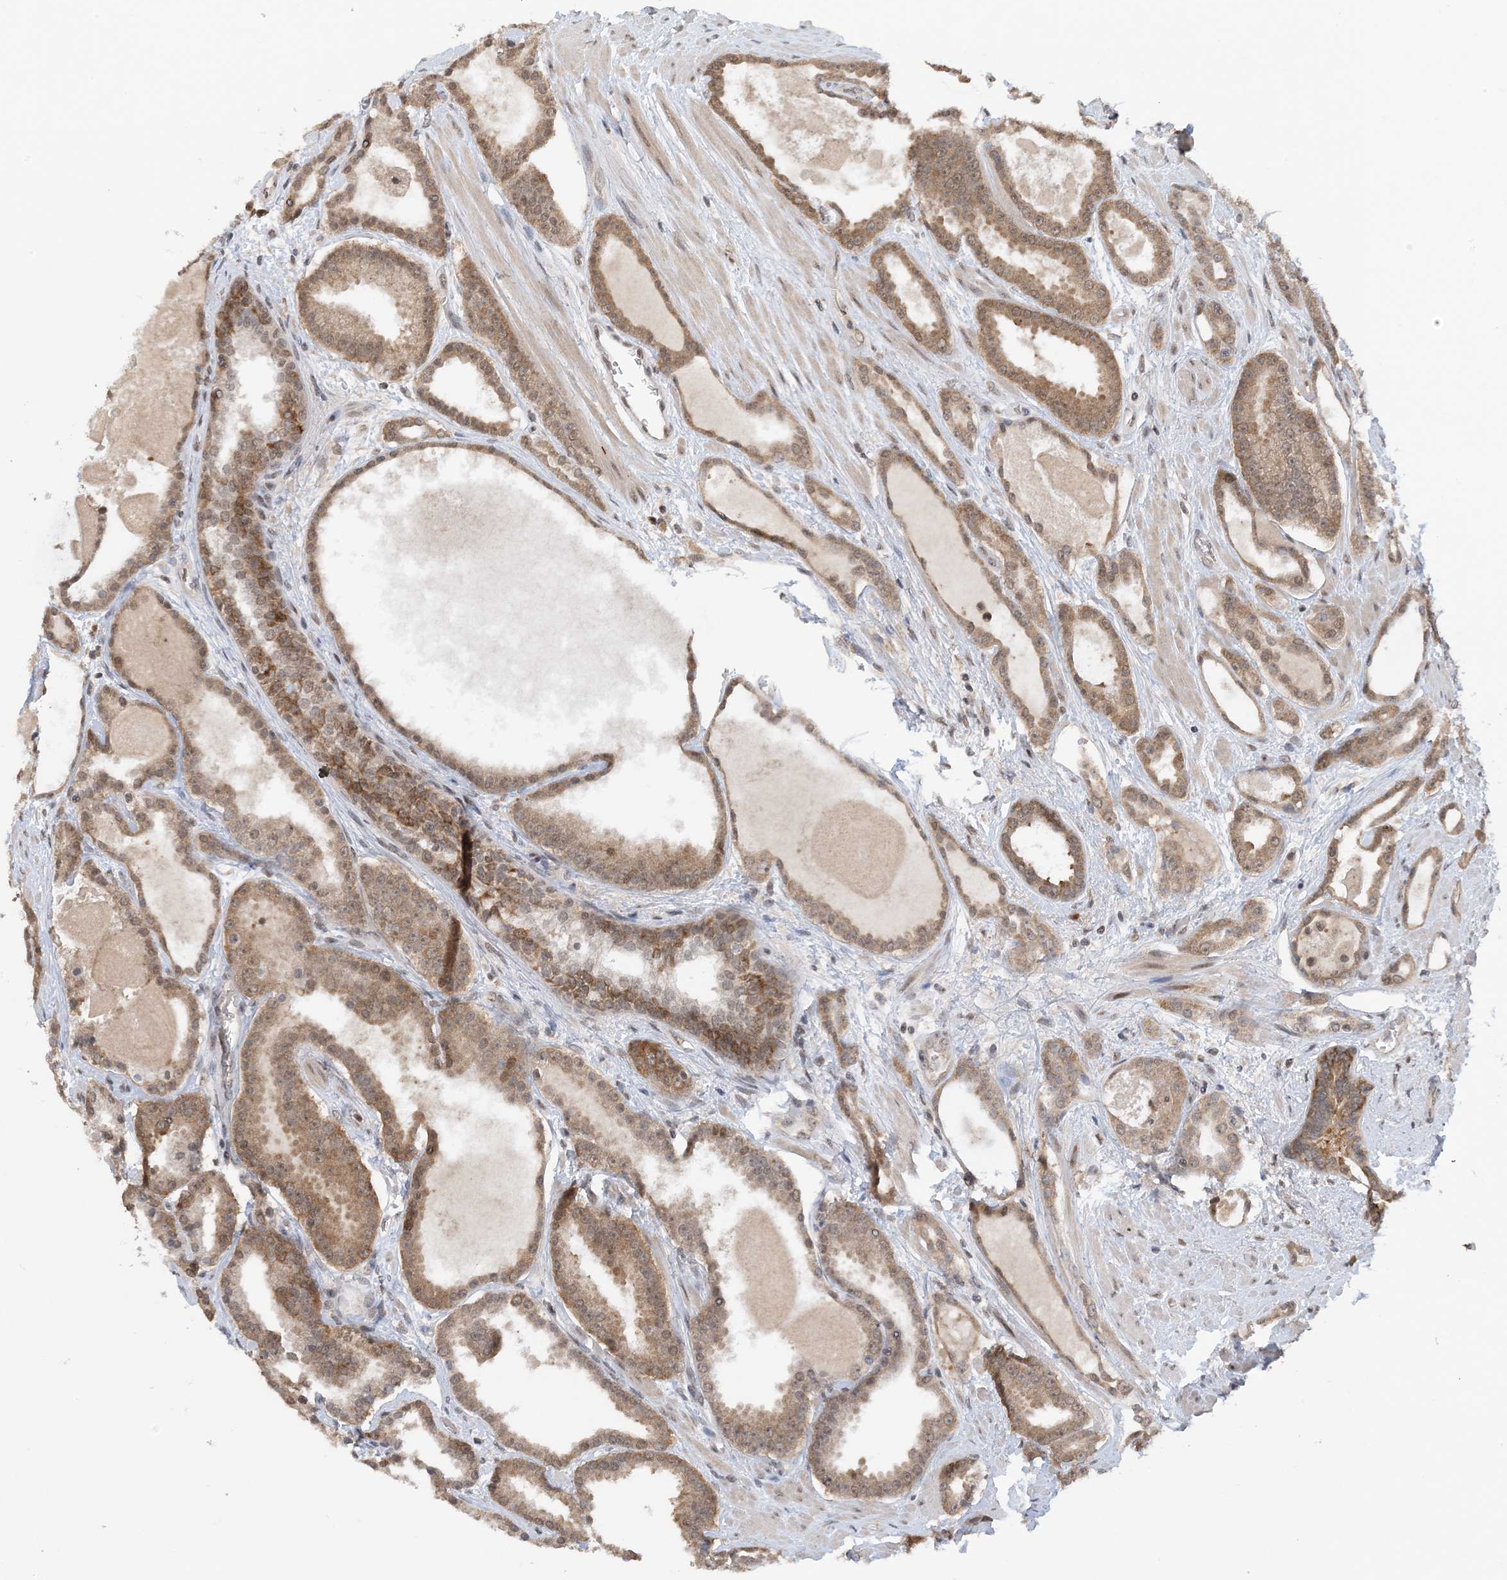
{"staining": {"intensity": "moderate", "quantity": ">75%", "location": "cytoplasmic/membranous"}, "tissue": "prostate cancer", "cell_type": "Tumor cells", "image_type": "cancer", "snomed": [{"axis": "morphology", "description": "Adenocarcinoma, High grade"}, {"axis": "topography", "description": "Prostate"}], "caption": "Brown immunohistochemical staining in adenocarcinoma (high-grade) (prostate) shows moderate cytoplasmic/membranous expression in approximately >75% of tumor cells. (brown staining indicates protein expression, while blue staining denotes nuclei).", "gene": "ACYP2", "patient": {"sex": "male", "age": 60}}